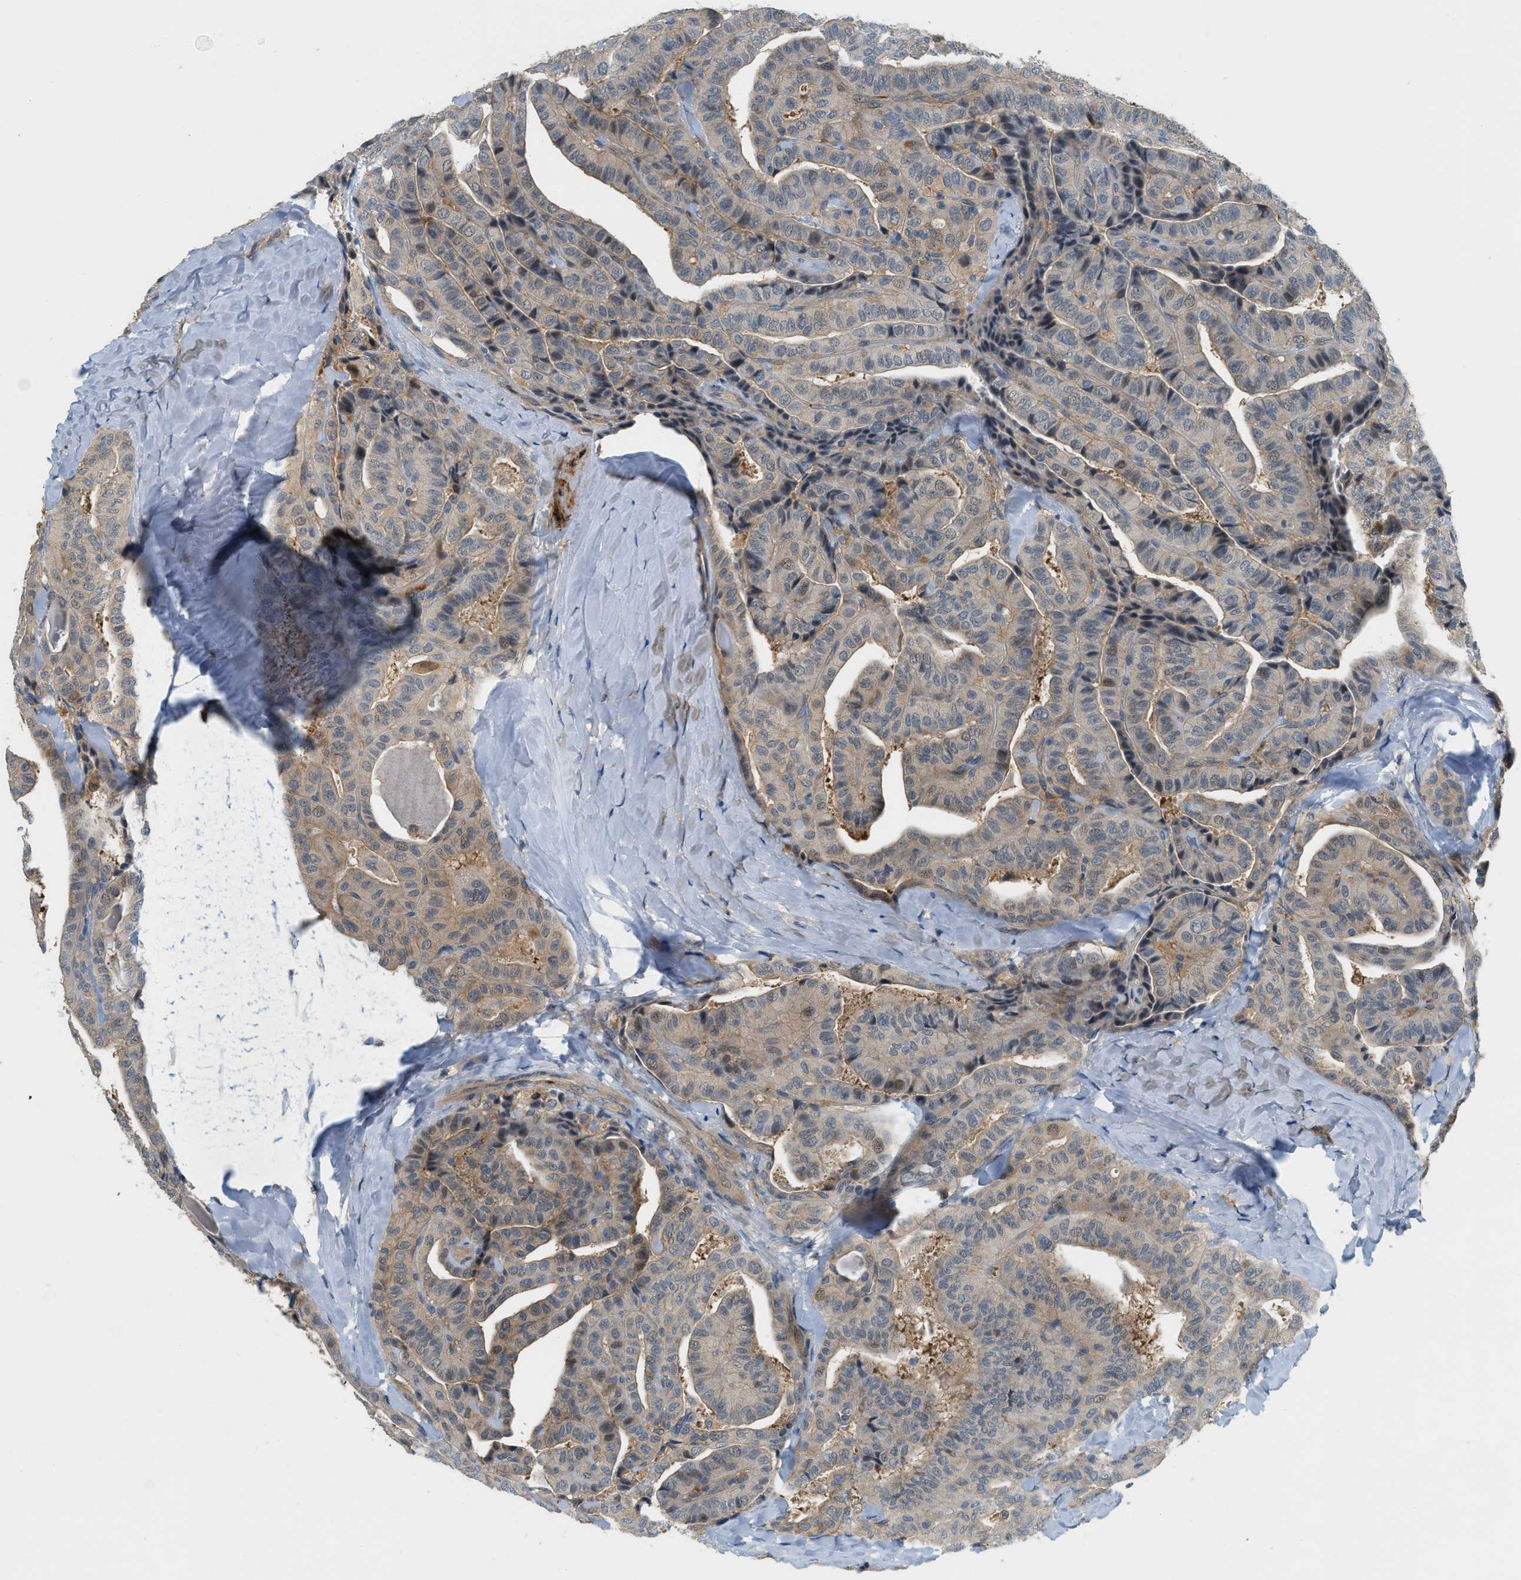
{"staining": {"intensity": "weak", "quantity": "<25%", "location": "cytoplasmic/membranous,nuclear"}, "tissue": "thyroid cancer", "cell_type": "Tumor cells", "image_type": "cancer", "snomed": [{"axis": "morphology", "description": "Papillary adenocarcinoma, NOS"}, {"axis": "topography", "description": "Thyroid gland"}], "caption": "This is an immunohistochemistry image of papillary adenocarcinoma (thyroid). There is no staining in tumor cells.", "gene": "PDCL3", "patient": {"sex": "male", "age": 77}}